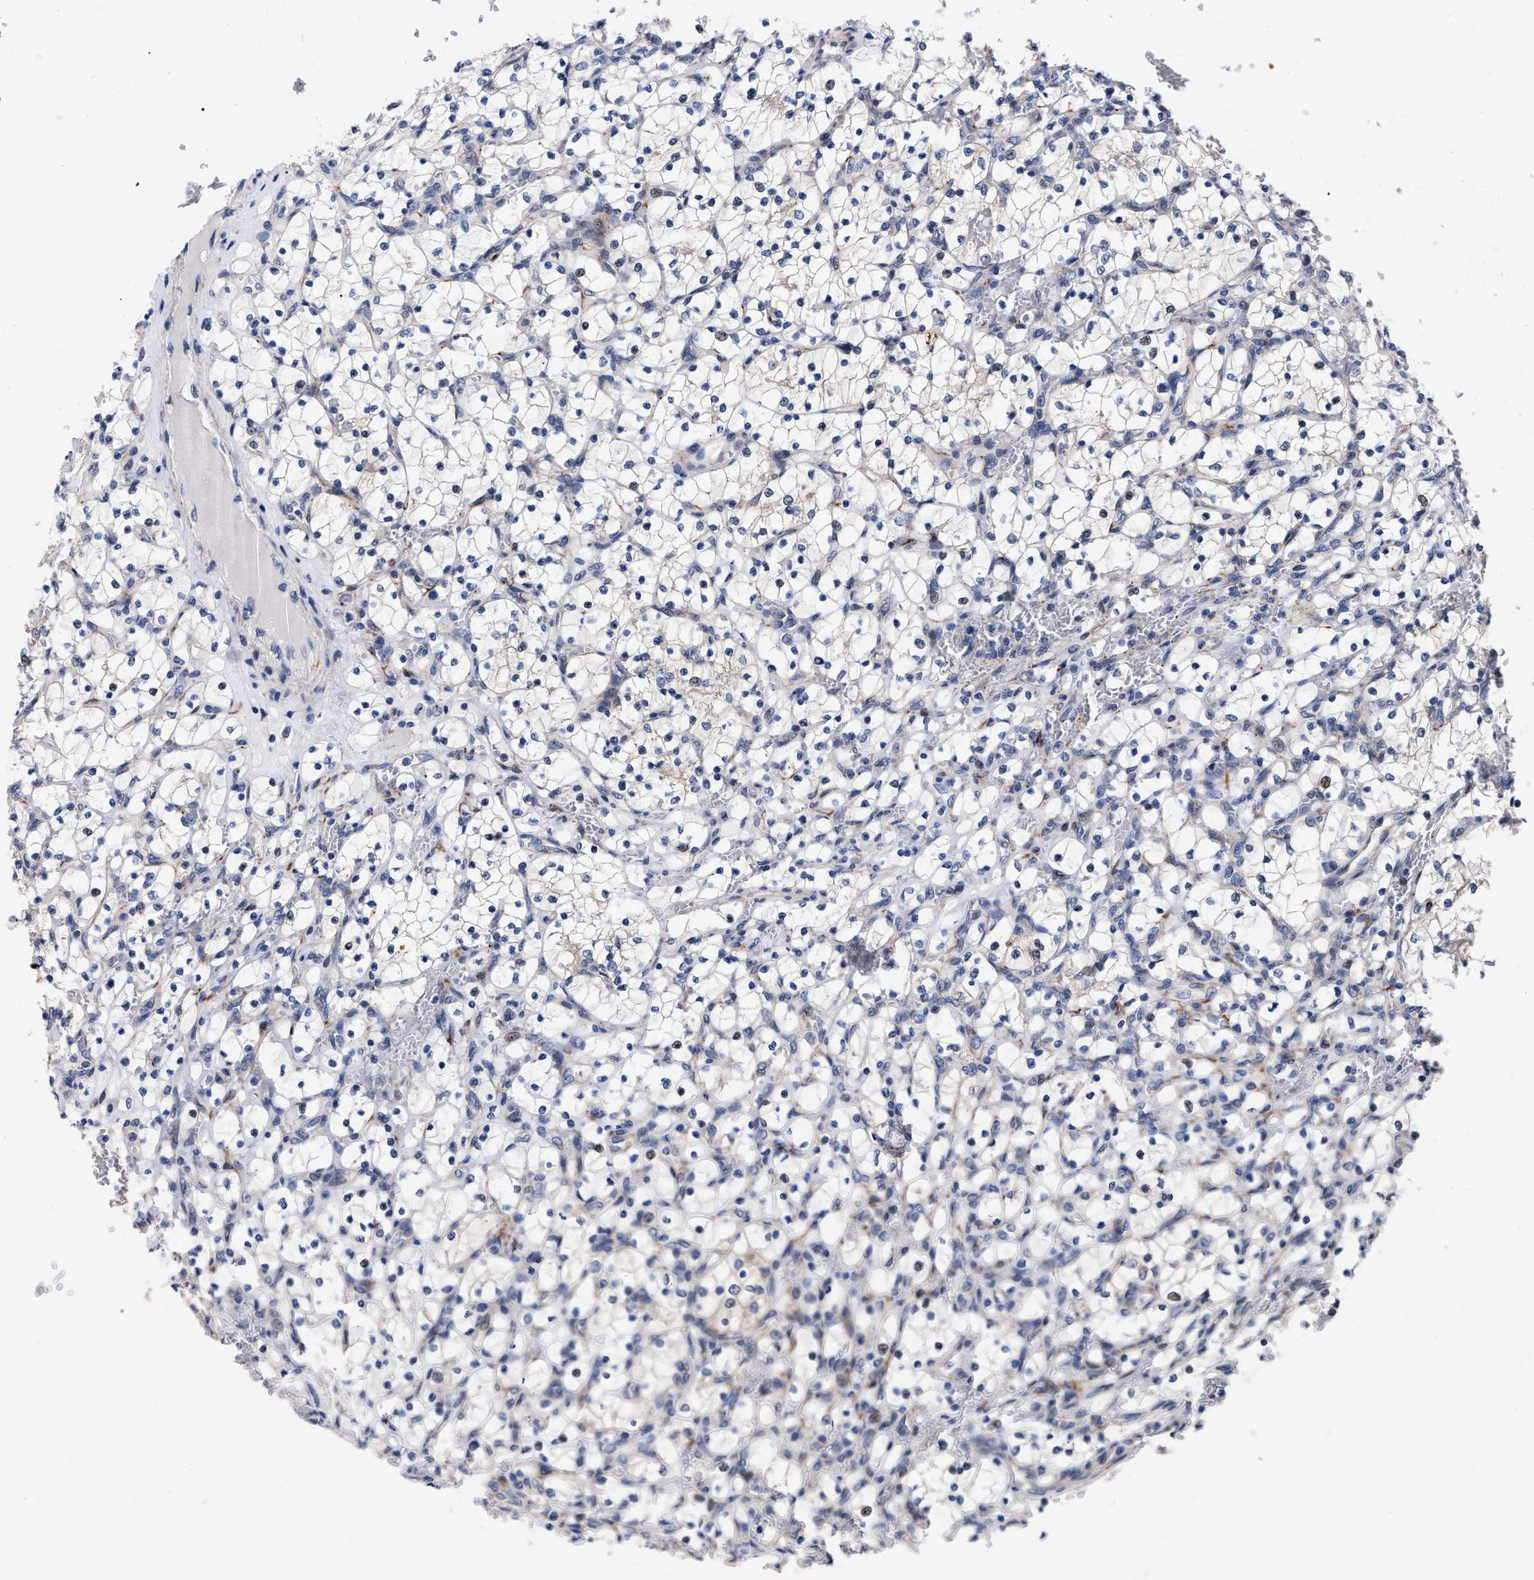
{"staining": {"intensity": "negative", "quantity": "none", "location": "none"}, "tissue": "renal cancer", "cell_type": "Tumor cells", "image_type": "cancer", "snomed": [{"axis": "morphology", "description": "Adenocarcinoma, NOS"}, {"axis": "topography", "description": "Kidney"}], "caption": "Immunohistochemistry of renal cancer shows no positivity in tumor cells.", "gene": "CCN5", "patient": {"sex": "female", "age": 69}}